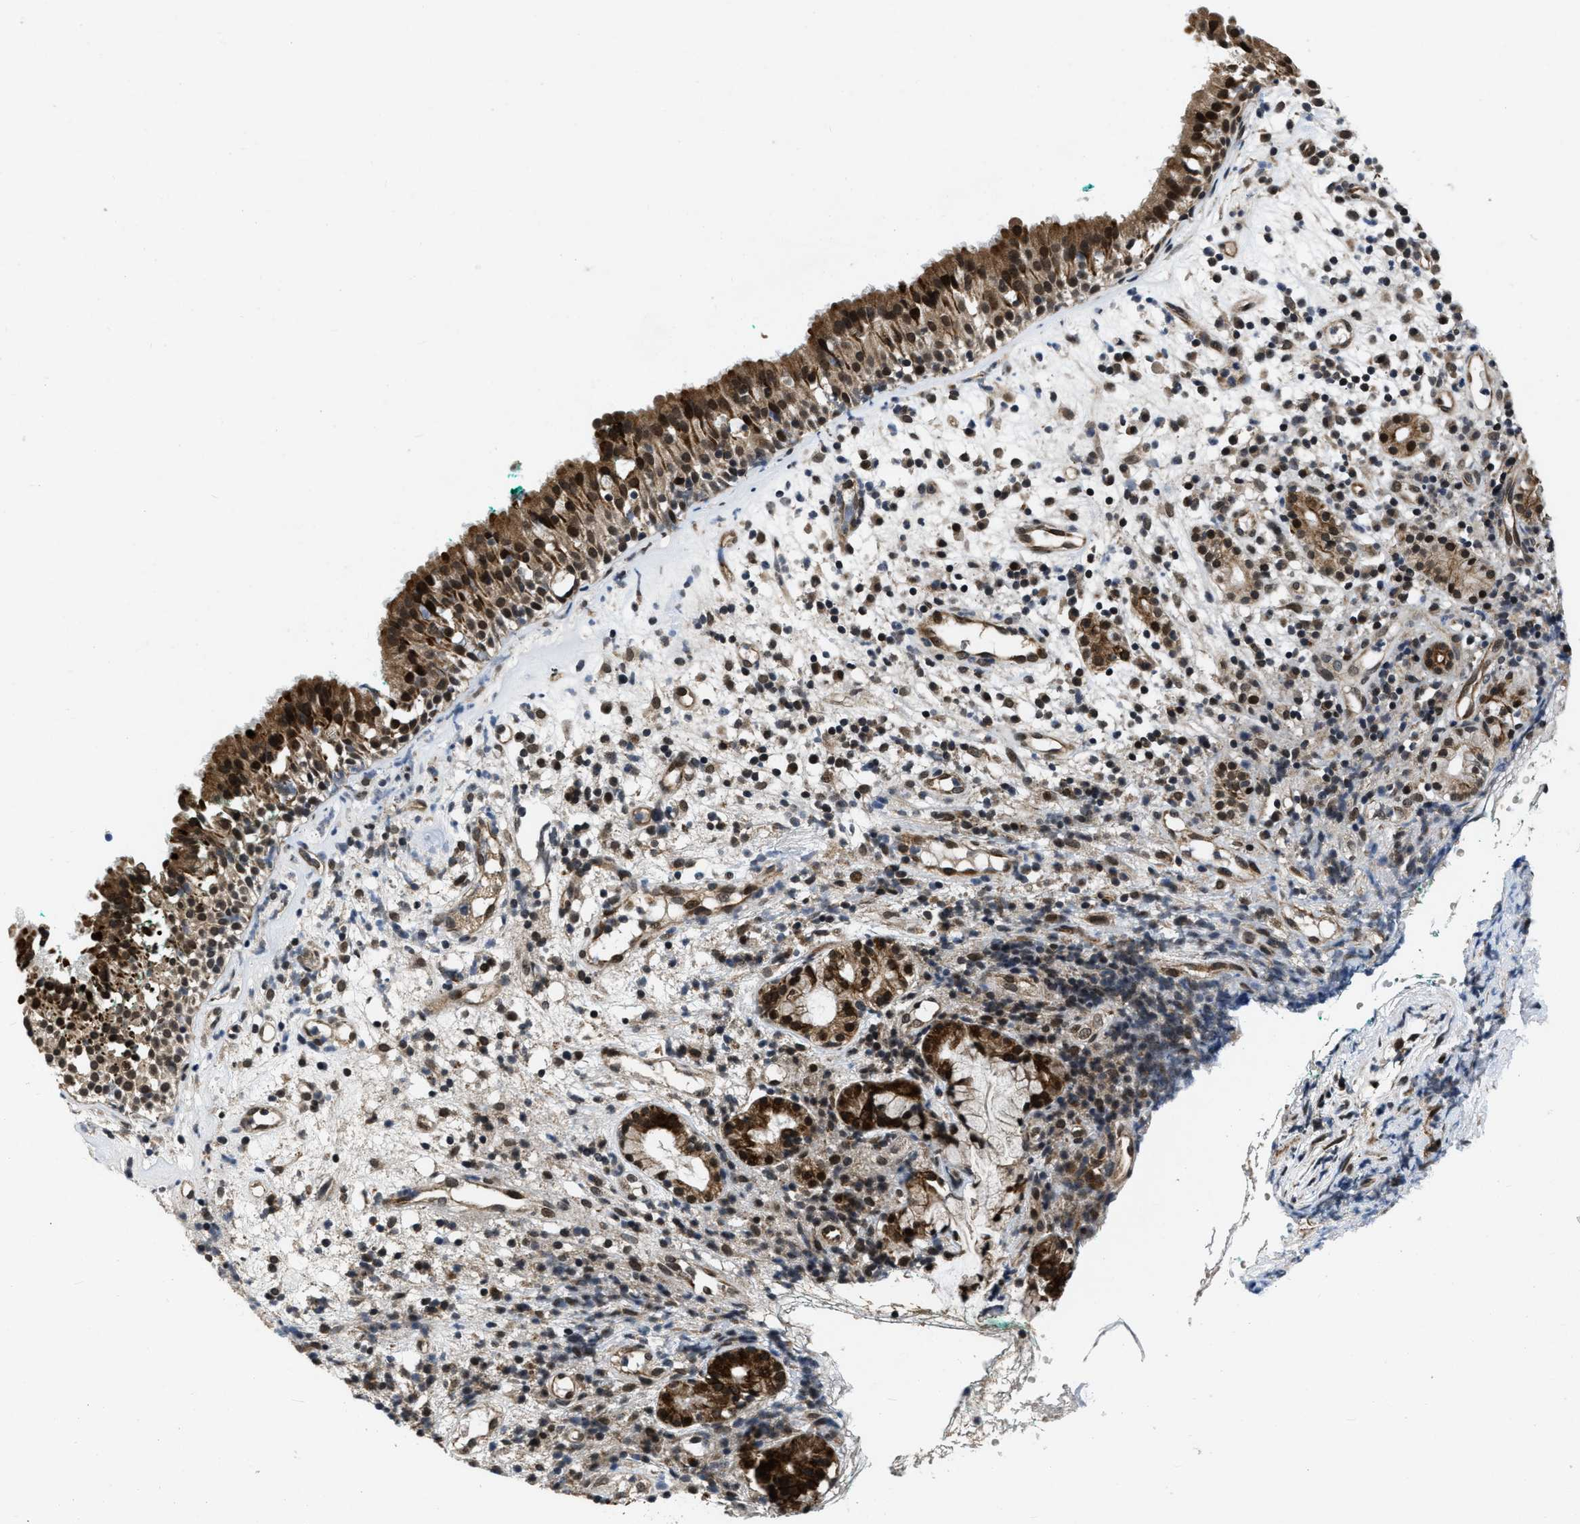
{"staining": {"intensity": "strong", "quantity": ">75%", "location": "cytoplasmic/membranous,nuclear"}, "tissue": "nasopharynx", "cell_type": "Respiratory epithelial cells", "image_type": "normal", "snomed": [{"axis": "morphology", "description": "Normal tissue, NOS"}, {"axis": "morphology", "description": "Basal cell carcinoma"}, {"axis": "topography", "description": "Cartilage tissue"}, {"axis": "topography", "description": "Nasopharynx"}, {"axis": "topography", "description": "Oral tissue"}], "caption": "Benign nasopharynx exhibits strong cytoplasmic/membranous,nuclear expression in approximately >75% of respiratory epithelial cells, visualized by immunohistochemistry. (brown staining indicates protein expression, while blue staining denotes nuclei).", "gene": "ZNHIT1", "patient": {"sex": "female", "age": 77}}